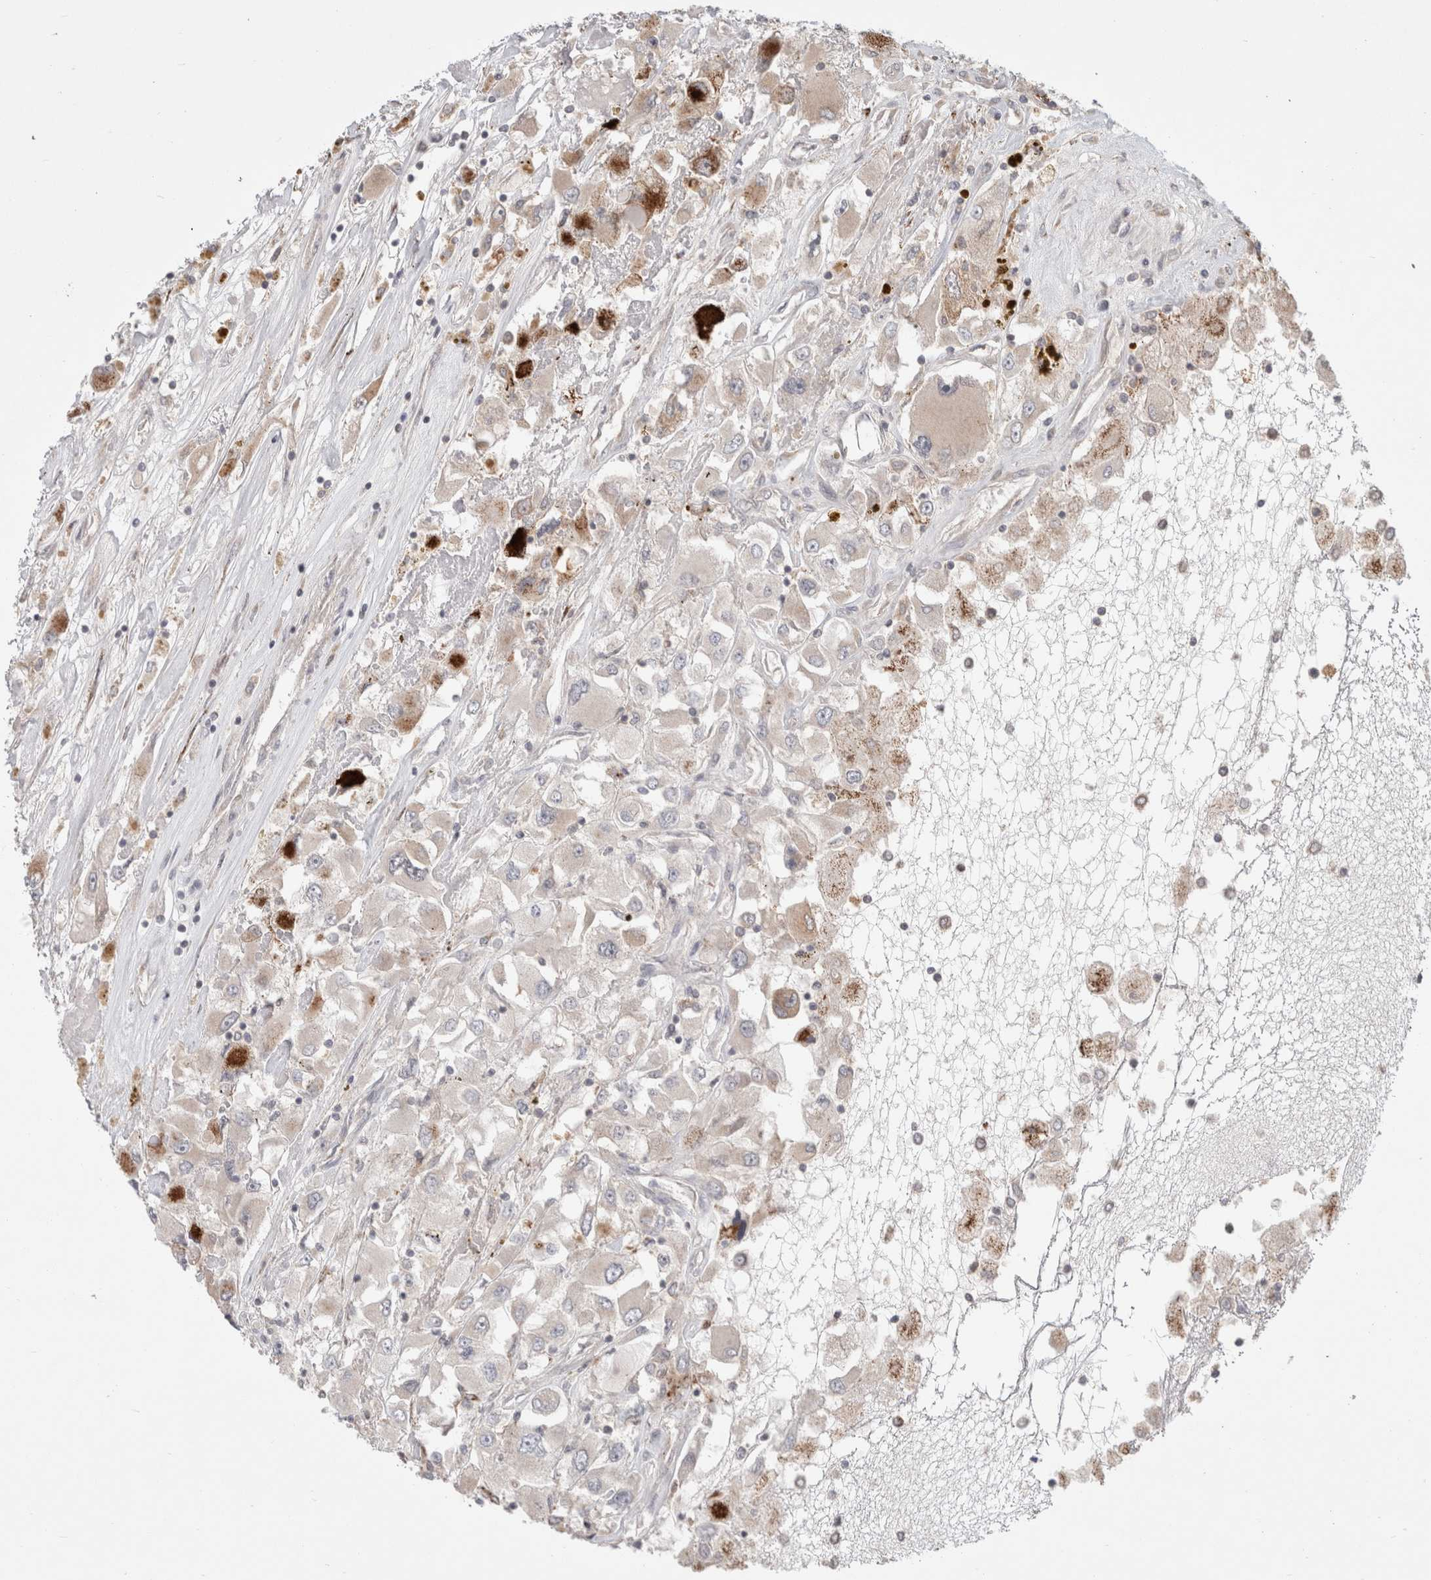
{"staining": {"intensity": "moderate", "quantity": "<25%", "location": "cytoplasmic/membranous"}, "tissue": "renal cancer", "cell_type": "Tumor cells", "image_type": "cancer", "snomed": [{"axis": "morphology", "description": "Adenocarcinoma, NOS"}, {"axis": "topography", "description": "Kidney"}], "caption": "Renal adenocarcinoma tissue demonstrates moderate cytoplasmic/membranous staining in about <25% of tumor cells", "gene": "HROB", "patient": {"sex": "female", "age": 52}}